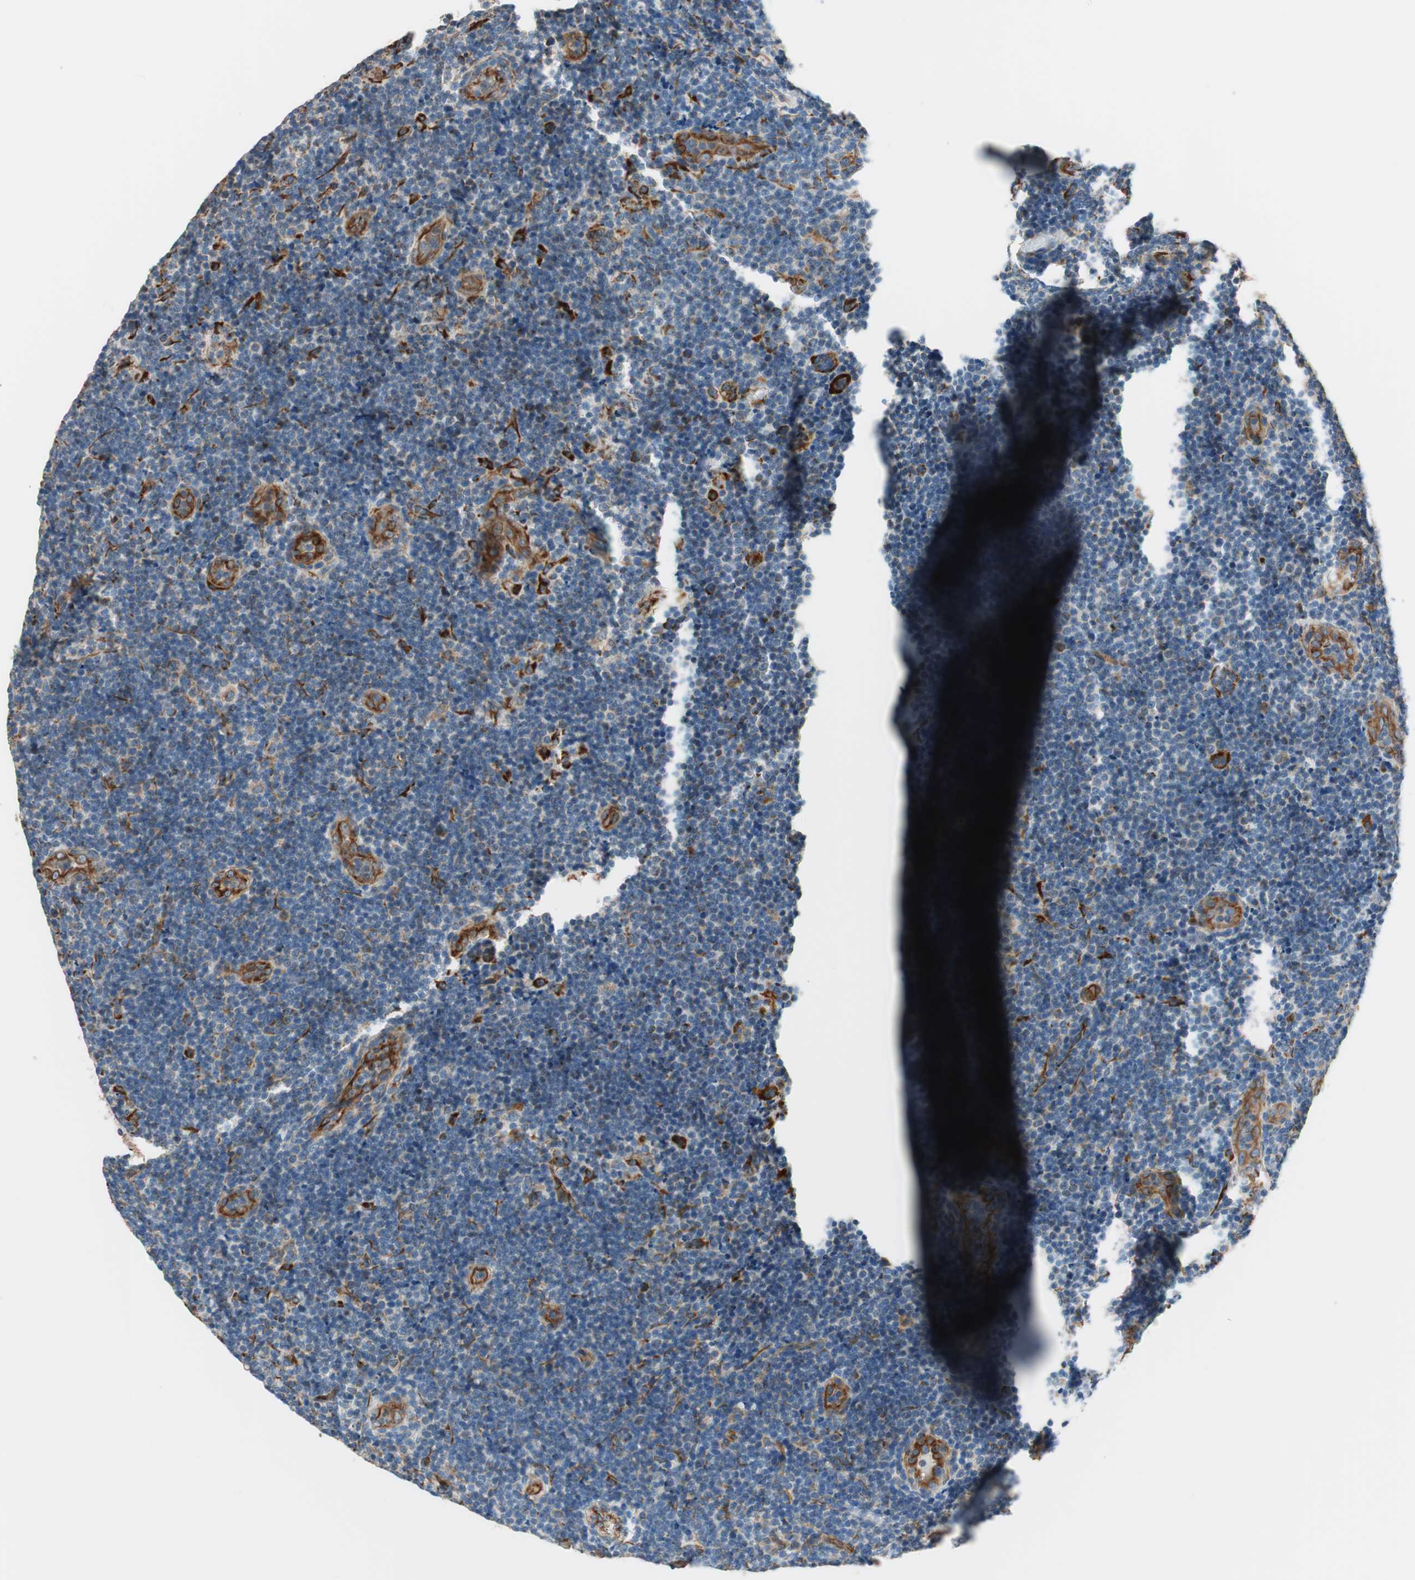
{"staining": {"intensity": "weak", "quantity": "<25%", "location": "cytoplasmic/membranous"}, "tissue": "lymphoma", "cell_type": "Tumor cells", "image_type": "cancer", "snomed": [{"axis": "morphology", "description": "Malignant lymphoma, non-Hodgkin's type, Low grade"}, {"axis": "topography", "description": "Lymph node"}], "caption": "A micrograph of malignant lymphoma, non-Hodgkin's type (low-grade) stained for a protein demonstrates no brown staining in tumor cells. (DAB IHC visualized using brightfield microscopy, high magnification).", "gene": "SRCIN1", "patient": {"sex": "male", "age": 83}}